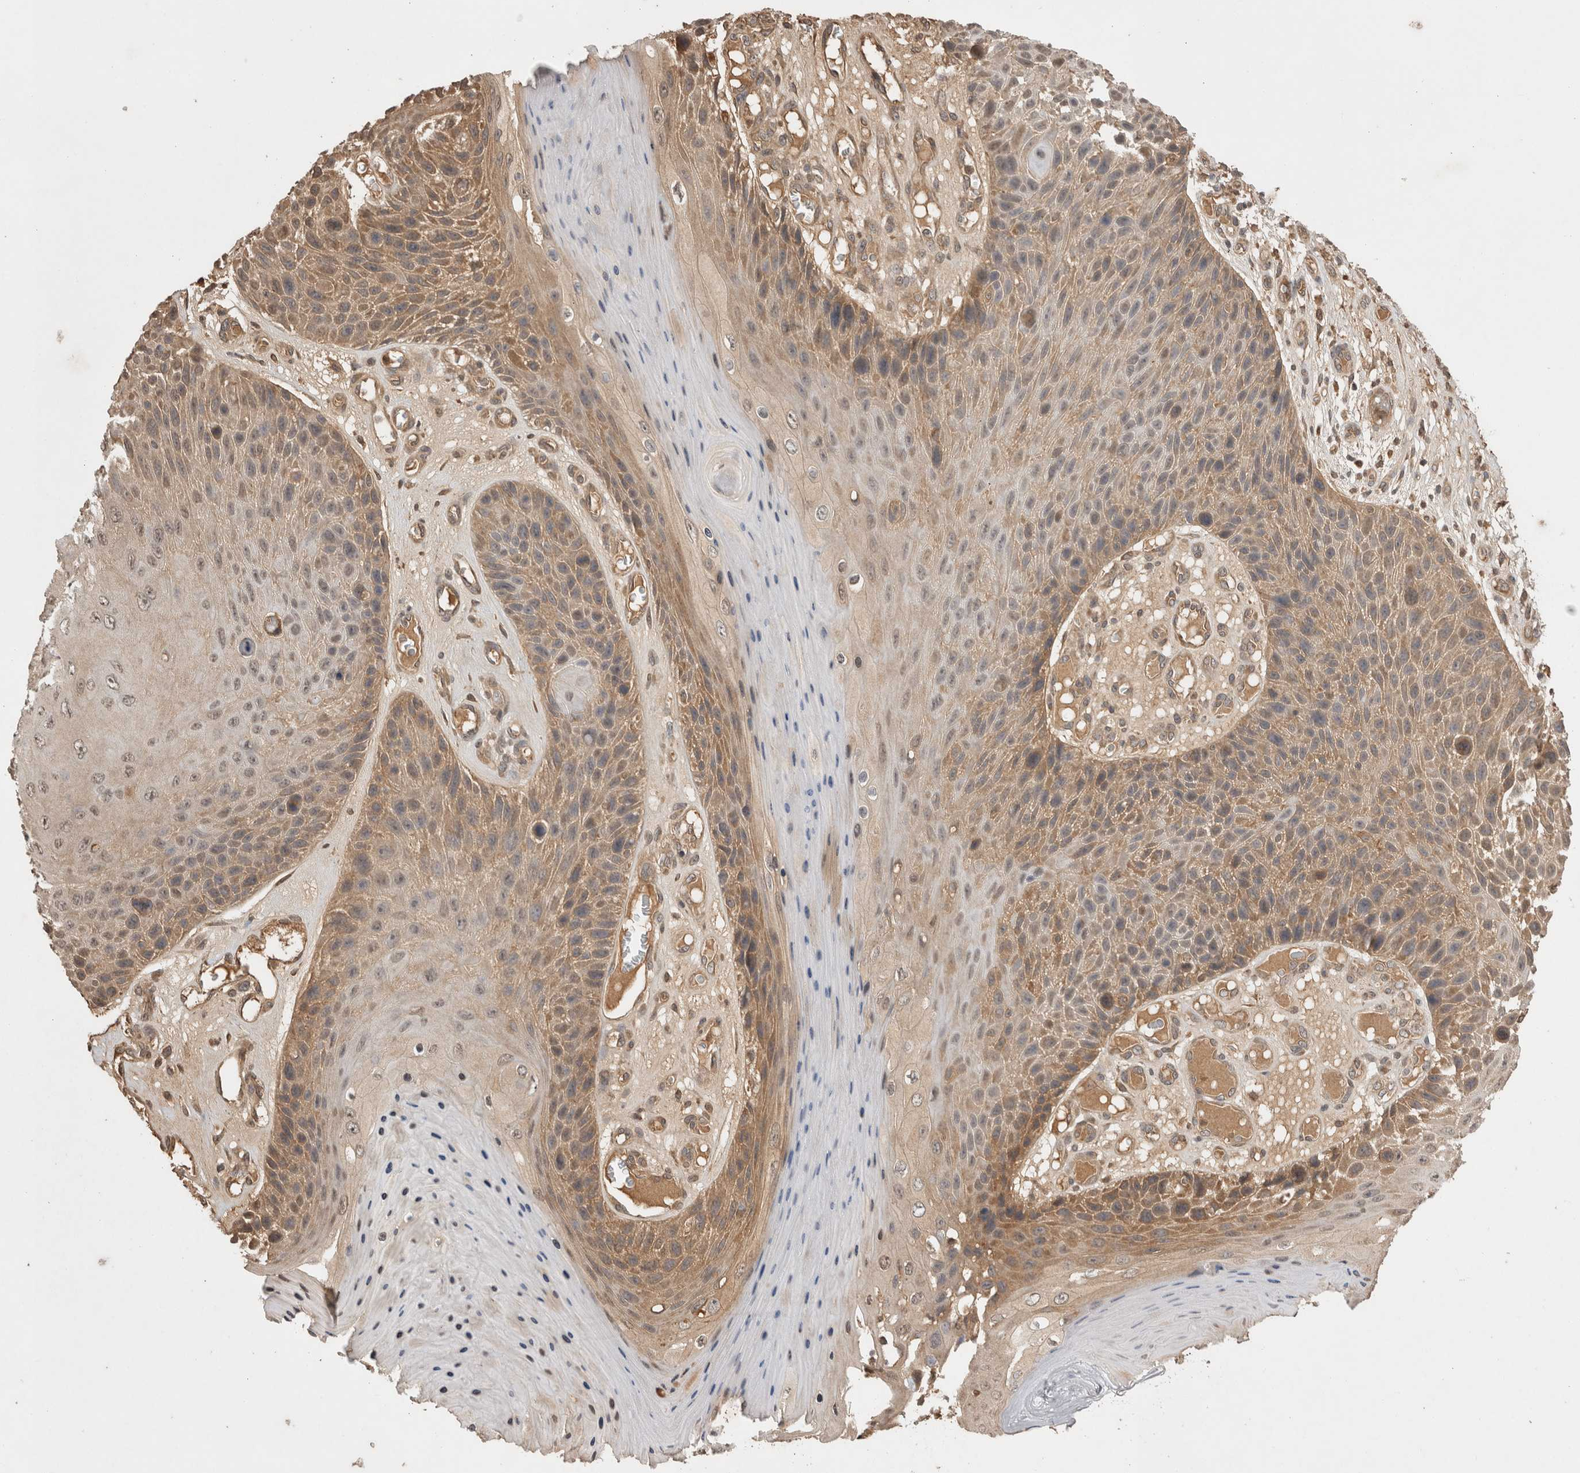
{"staining": {"intensity": "moderate", "quantity": ">75%", "location": "cytoplasmic/membranous"}, "tissue": "skin cancer", "cell_type": "Tumor cells", "image_type": "cancer", "snomed": [{"axis": "morphology", "description": "Squamous cell carcinoma, NOS"}, {"axis": "topography", "description": "Skin"}], "caption": "Squamous cell carcinoma (skin) stained for a protein (brown) shows moderate cytoplasmic/membranous positive expression in about >75% of tumor cells.", "gene": "PRMT3", "patient": {"sex": "female", "age": 88}}